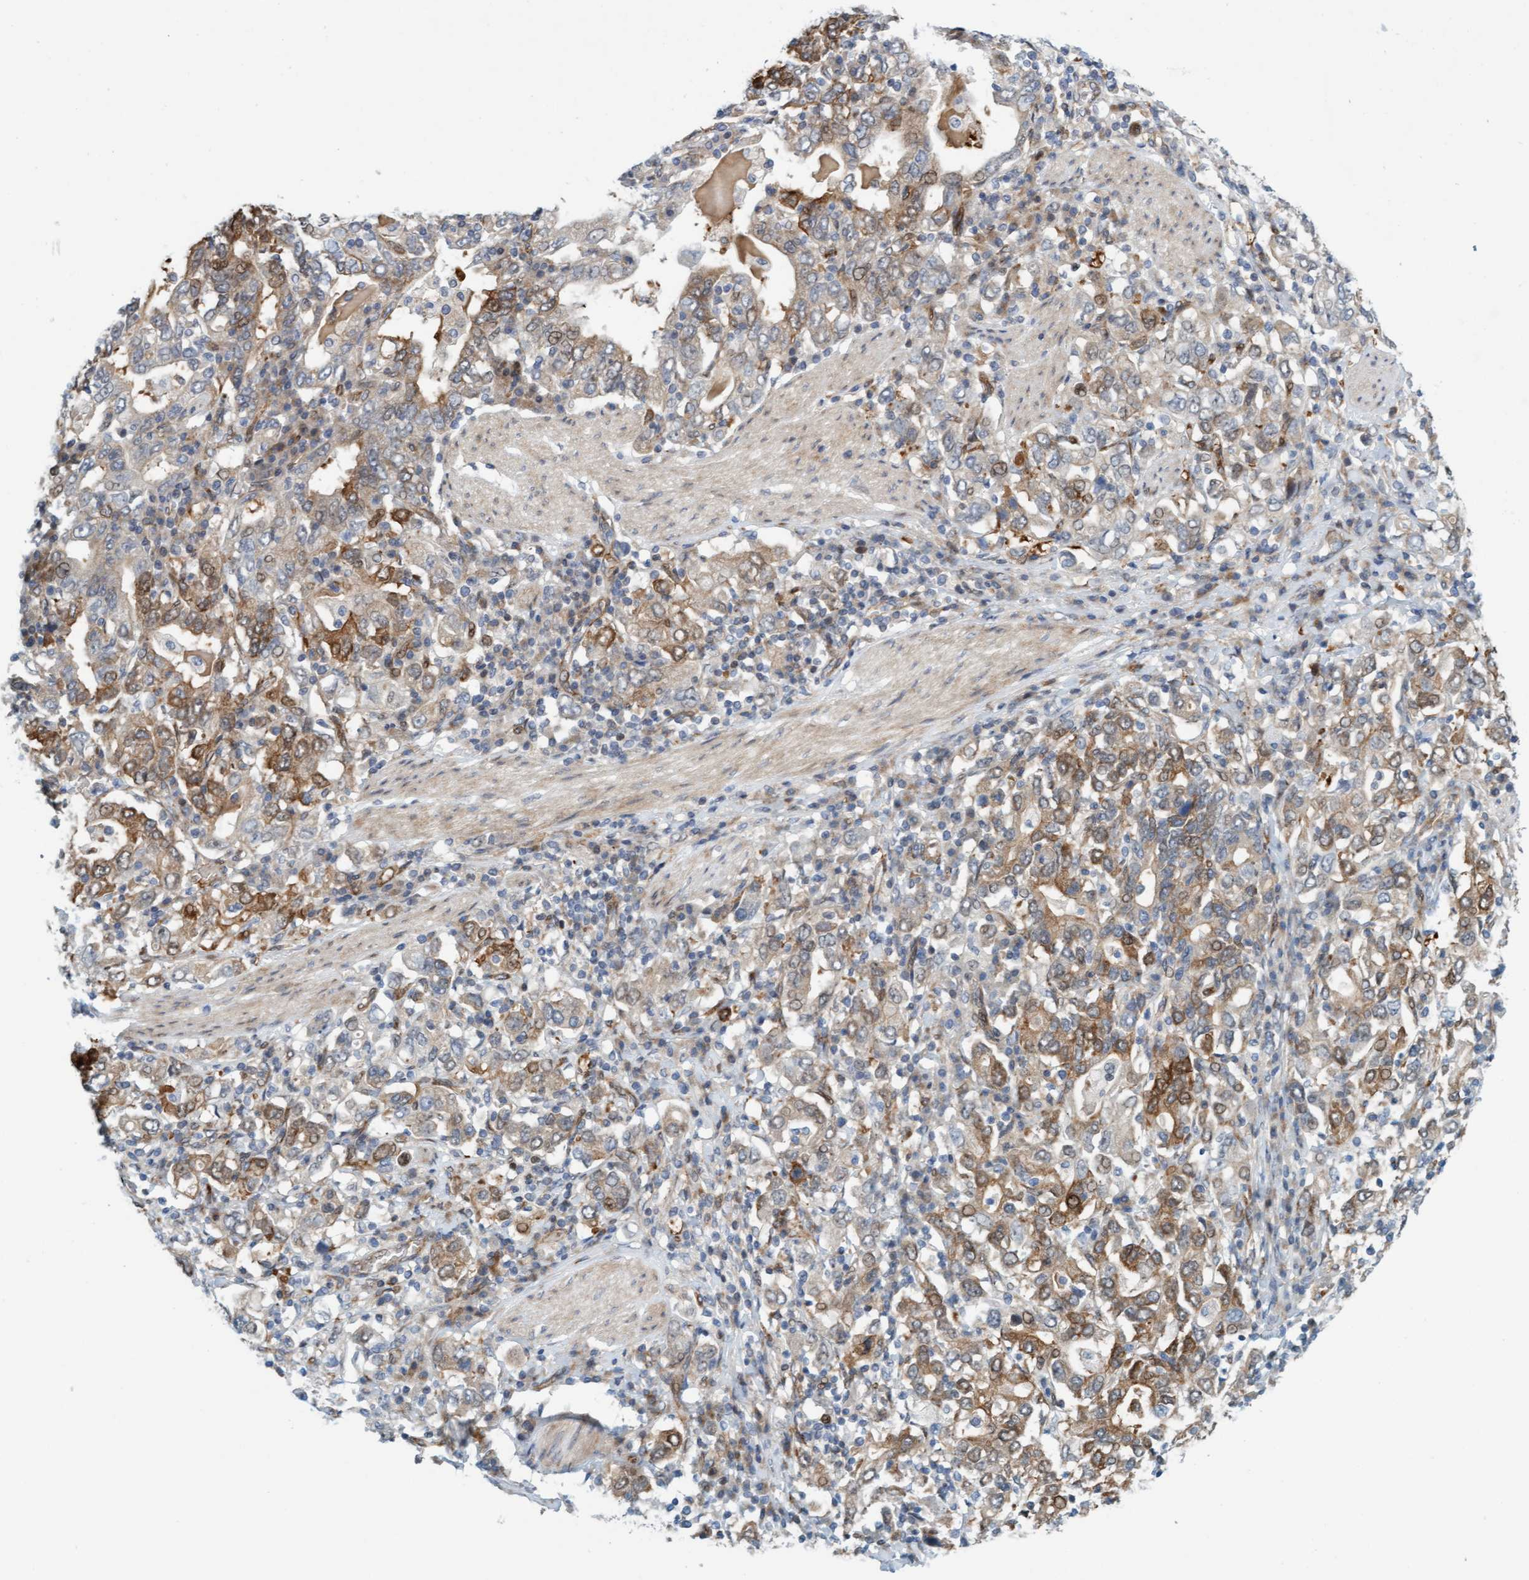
{"staining": {"intensity": "moderate", "quantity": "25%-75%", "location": "cytoplasmic/membranous"}, "tissue": "stomach cancer", "cell_type": "Tumor cells", "image_type": "cancer", "snomed": [{"axis": "morphology", "description": "Adenocarcinoma, NOS"}, {"axis": "topography", "description": "Stomach, upper"}], "caption": "Stomach adenocarcinoma stained for a protein (brown) demonstrates moderate cytoplasmic/membranous positive expression in approximately 25%-75% of tumor cells.", "gene": "EIF4EBP1", "patient": {"sex": "male", "age": 62}}